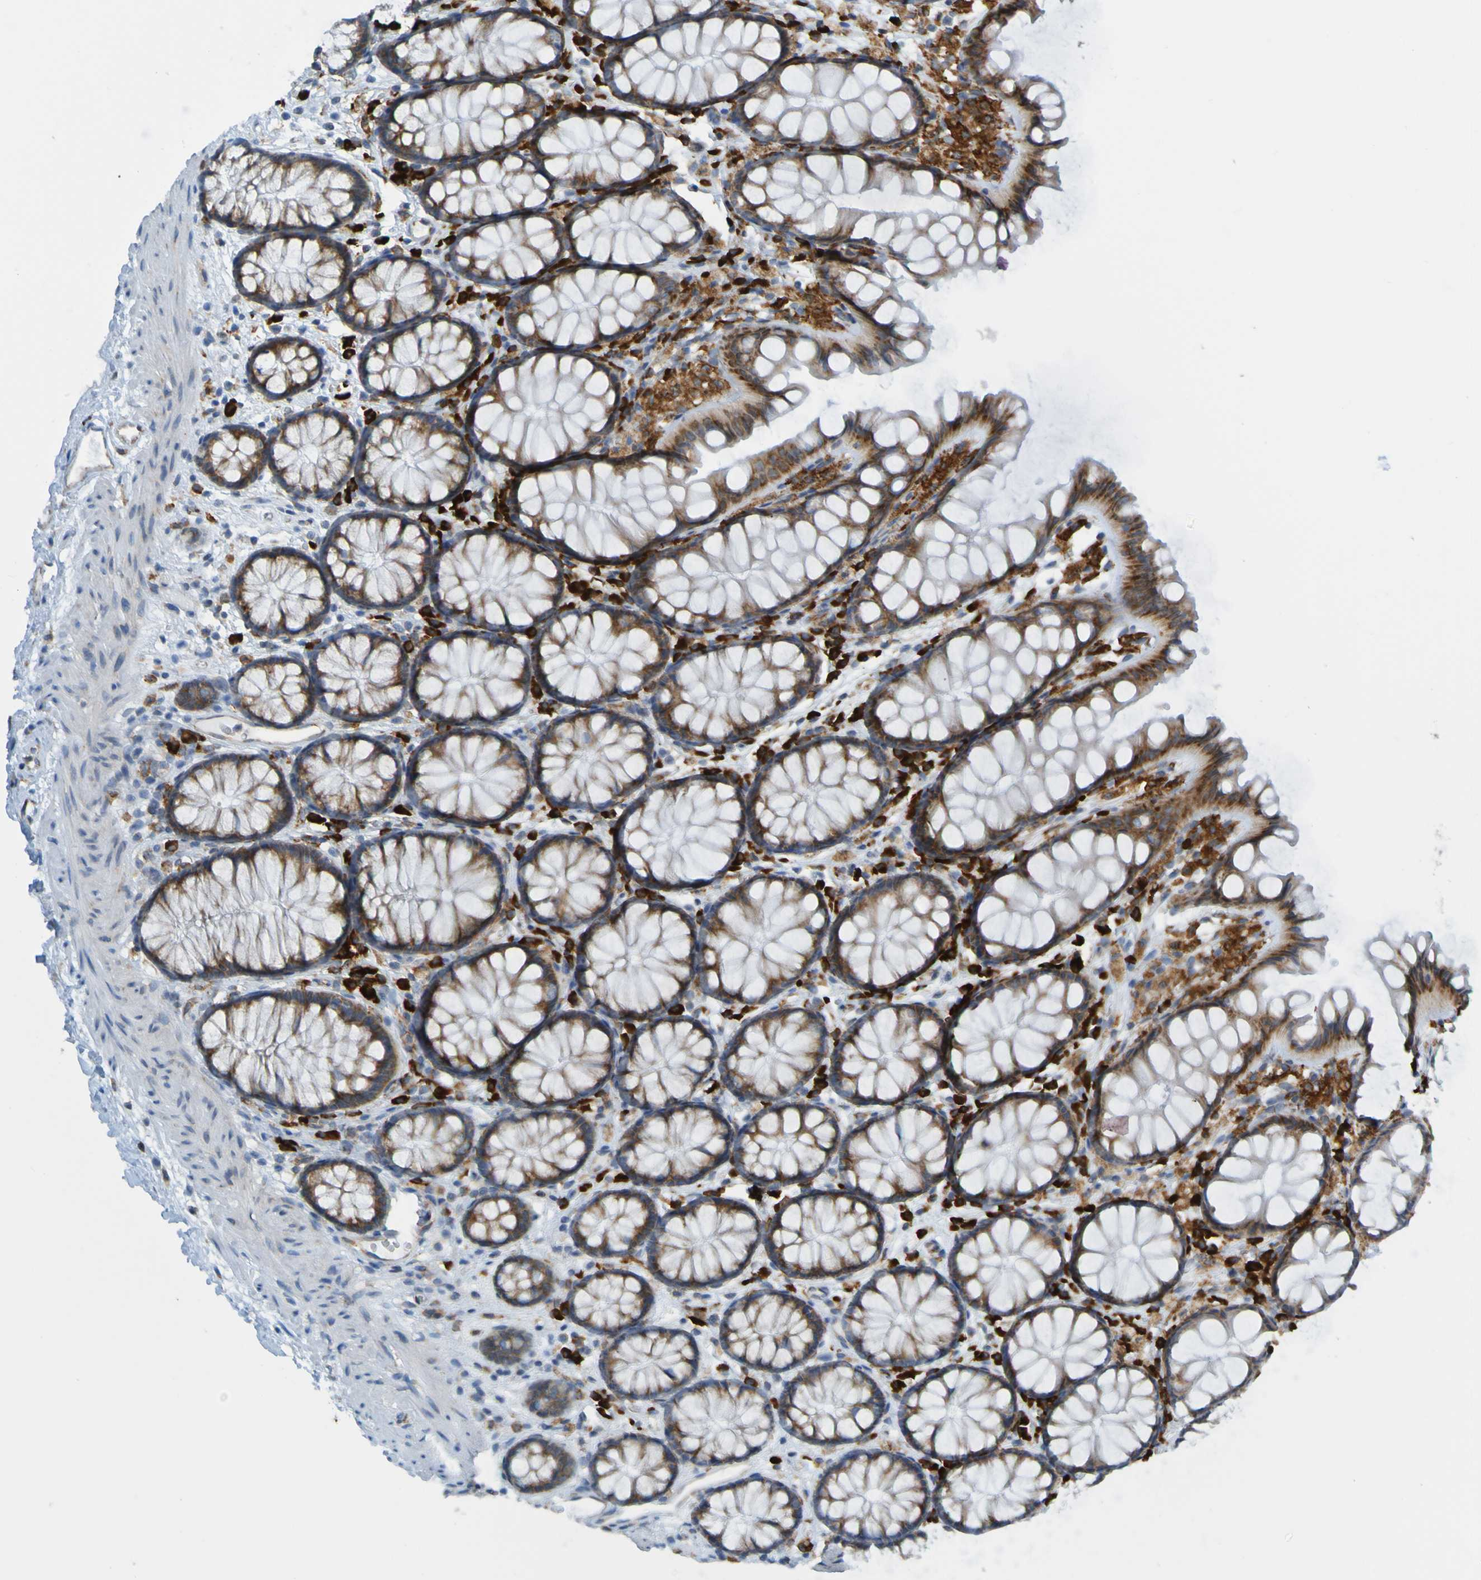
{"staining": {"intensity": "moderate", "quantity": ">75%", "location": "cytoplasmic/membranous"}, "tissue": "colon", "cell_type": "Endothelial cells", "image_type": "normal", "snomed": [{"axis": "morphology", "description": "Normal tissue, NOS"}, {"axis": "topography", "description": "Colon"}], "caption": "Moderate cytoplasmic/membranous positivity is seen in approximately >75% of endothelial cells in benign colon.", "gene": "SSR1", "patient": {"sex": "female", "age": 55}}